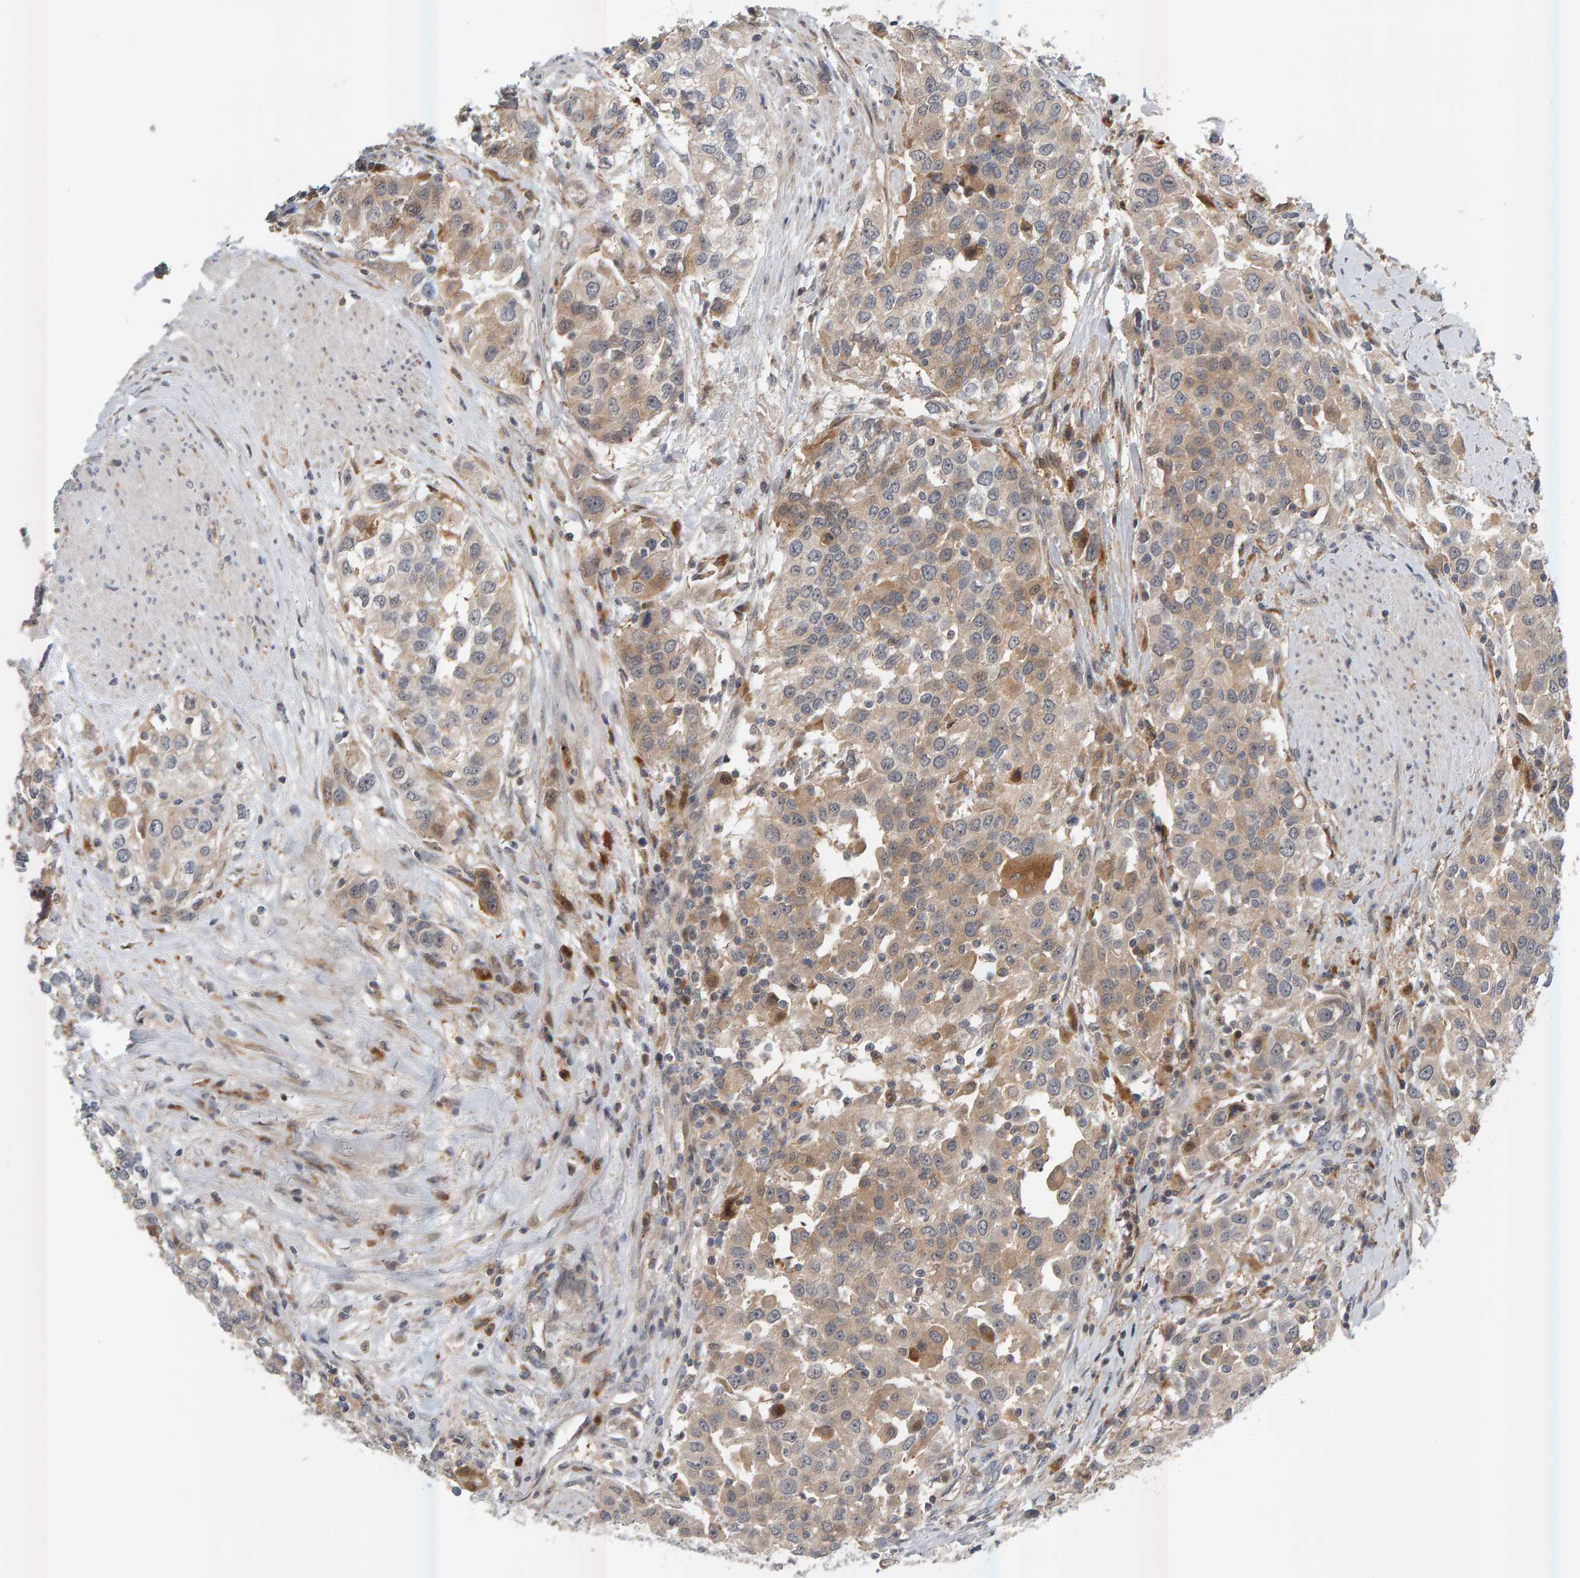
{"staining": {"intensity": "weak", "quantity": ">75%", "location": "cytoplasmic/membranous"}, "tissue": "urothelial cancer", "cell_type": "Tumor cells", "image_type": "cancer", "snomed": [{"axis": "morphology", "description": "Urothelial carcinoma, High grade"}, {"axis": "topography", "description": "Urinary bladder"}], "caption": "A photomicrograph of urothelial cancer stained for a protein exhibits weak cytoplasmic/membranous brown staining in tumor cells.", "gene": "ZNF160", "patient": {"sex": "female", "age": 80}}